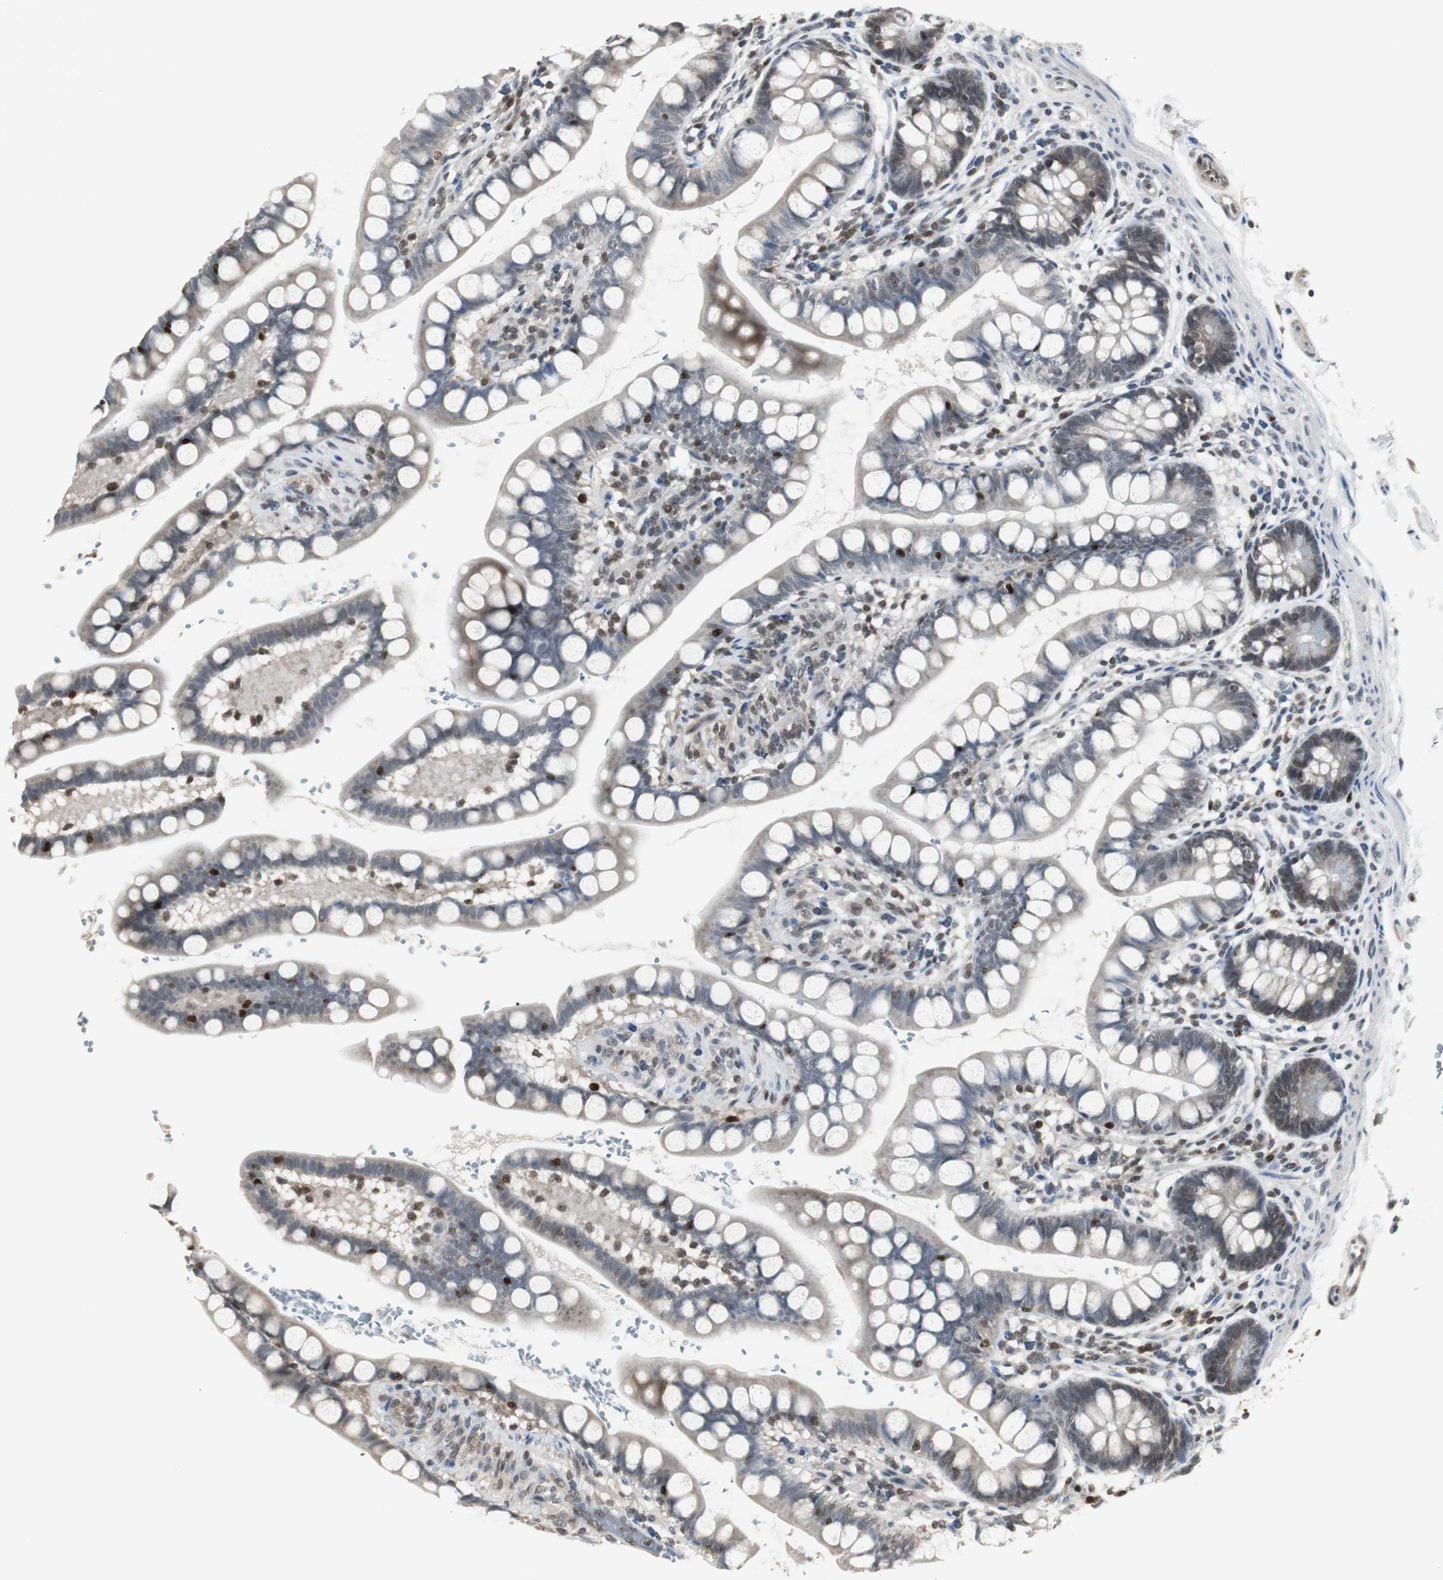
{"staining": {"intensity": "weak", "quantity": "<25%", "location": "cytoplasmic/membranous,nuclear"}, "tissue": "small intestine", "cell_type": "Glandular cells", "image_type": "normal", "snomed": [{"axis": "morphology", "description": "Normal tissue, NOS"}, {"axis": "topography", "description": "Small intestine"}], "caption": "IHC image of benign small intestine: small intestine stained with DAB (3,3'-diaminobenzidine) displays no significant protein staining in glandular cells.", "gene": "MPG", "patient": {"sex": "female", "age": 58}}